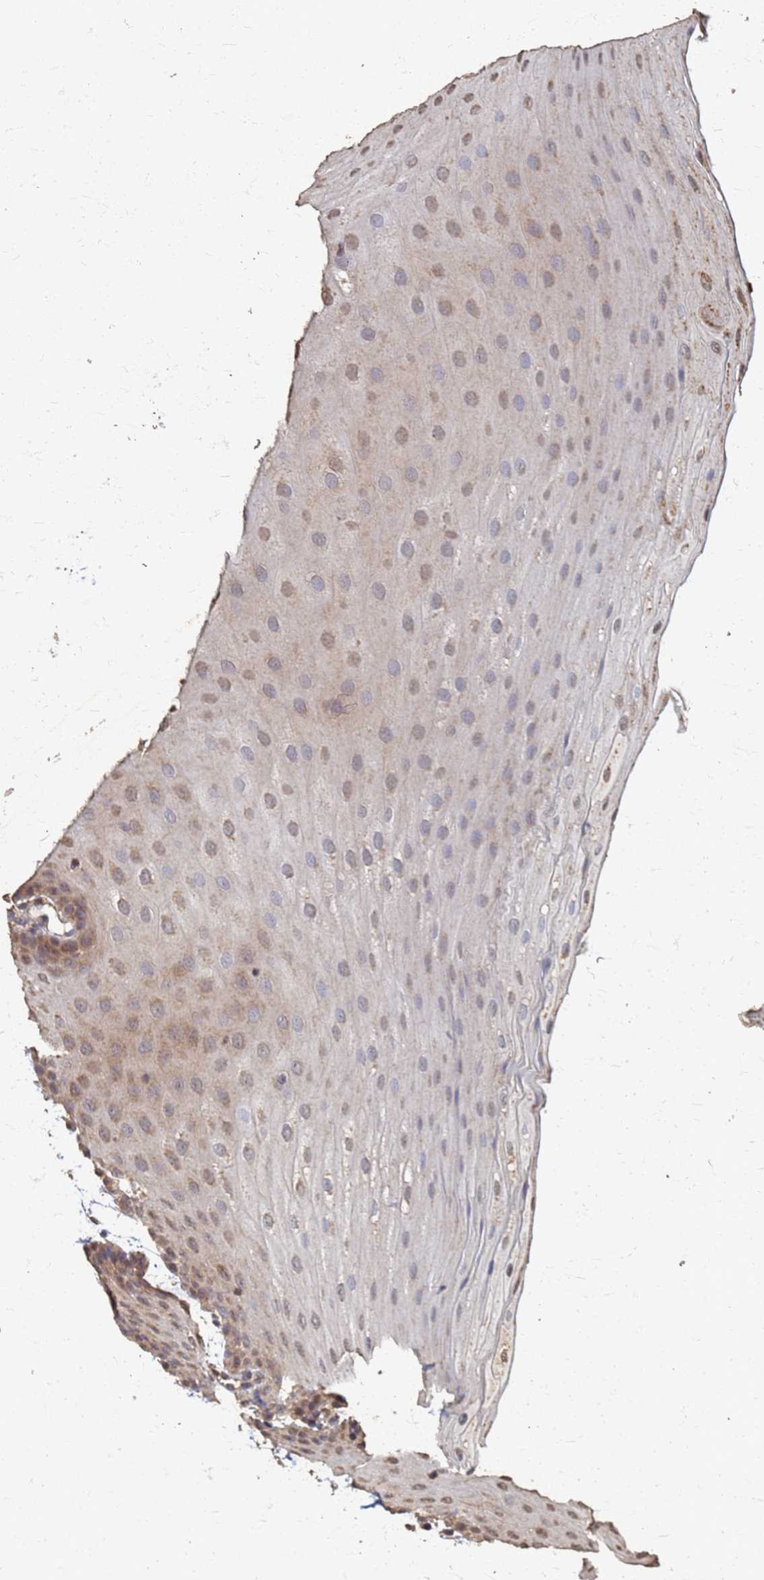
{"staining": {"intensity": "weak", "quantity": ">75%", "location": "cytoplasmic/membranous"}, "tissue": "oral mucosa", "cell_type": "Squamous epithelial cells", "image_type": "normal", "snomed": [{"axis": "morphology", "description": "Normal tissue, NOS"}, {"axis": "topography", "description": "Oral tissue"}], "caption": "Immunohistochemical staining of unremarkable human oral mucosa reveals >75% levels of weak cytoplasmic/membranous protein staining in approximately >75% of squamous epithelial cells.", "gene": "DPH5", "patient": {"sex": "male", "age": 68}}